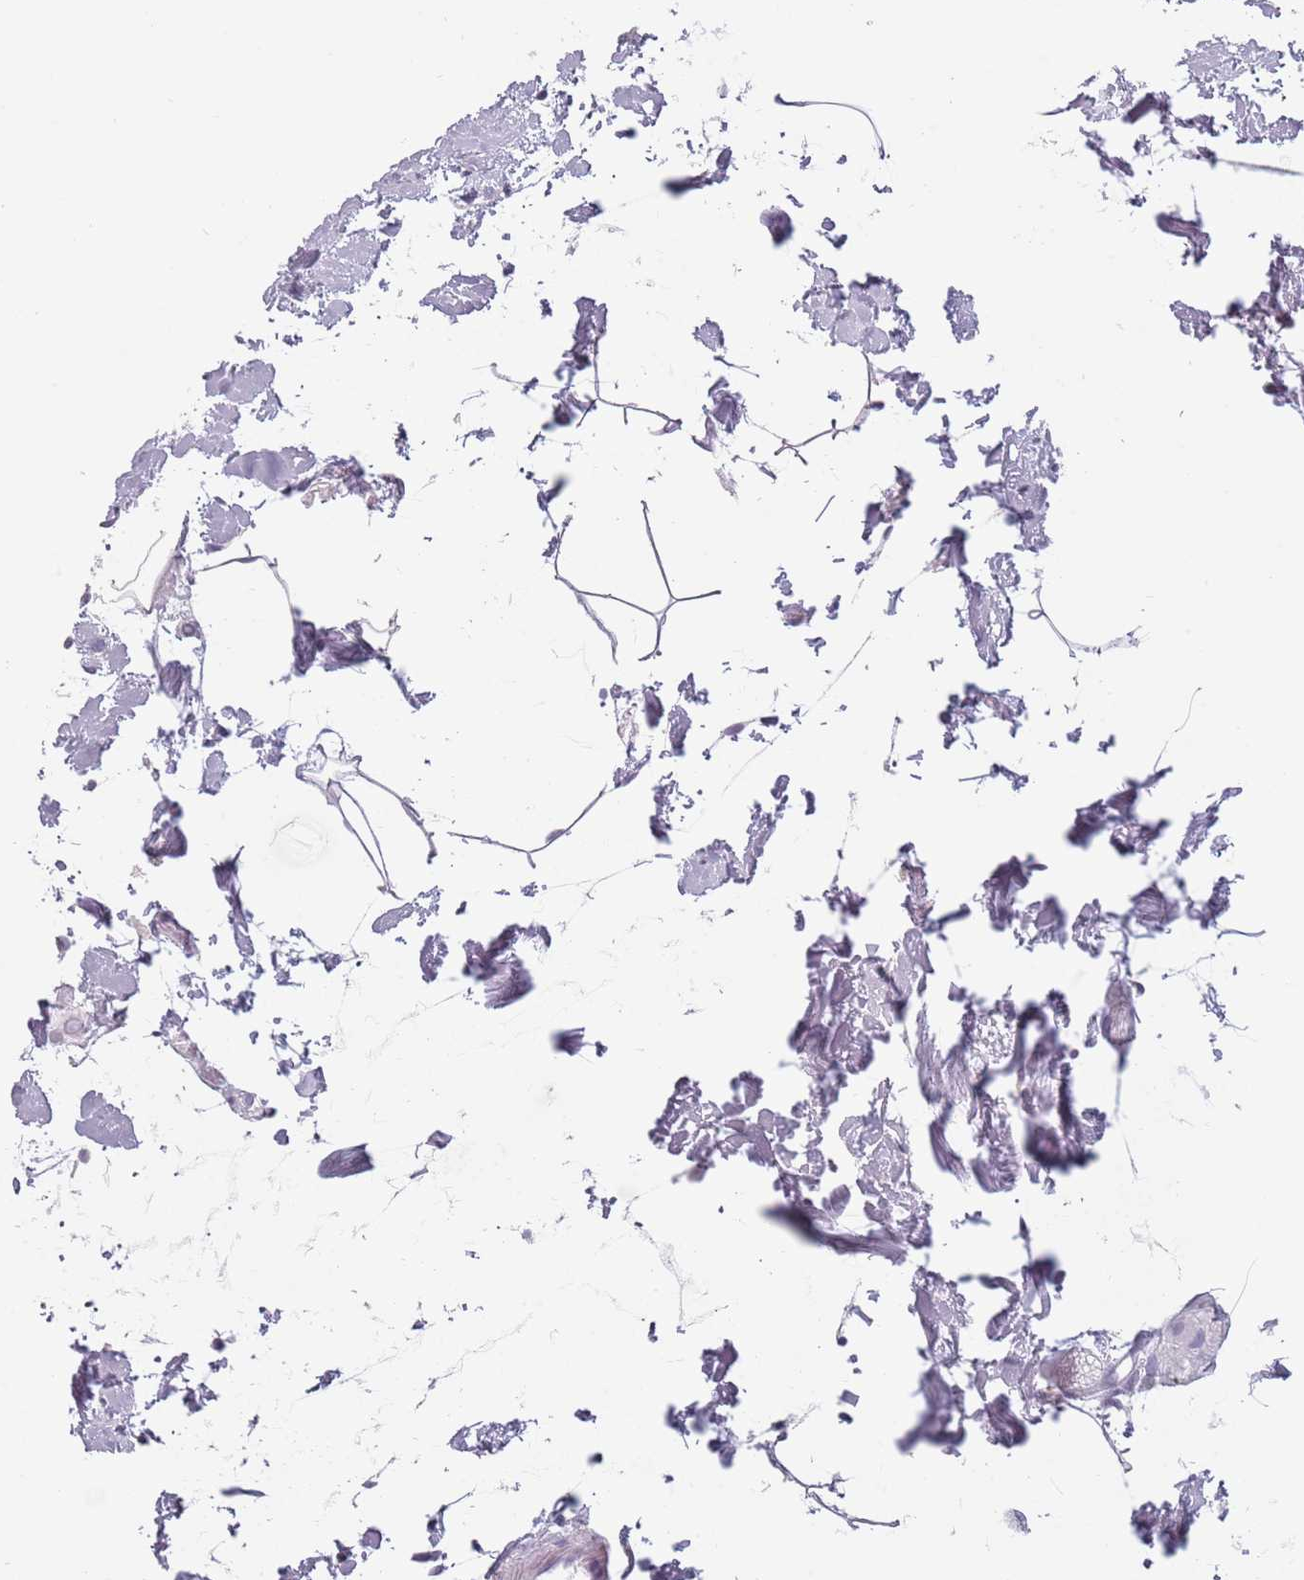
{"staining": {"intensity": "negative", "quantity": "none", "location": "none"}, "tissue": "colon", "cell_type": "Endothelial cells", "image_type": "normal", "snomed": [{"axis": "morphology", "description": "Normal tissue, NOS"}, {"axis": "topography", "description": "Colon"}], "caption": "An IHC image of normal colon is shown. There is no staining in endothelial cells of colon. Brightfield microscopy of immunohistochemistry stained with DAB (3,3'-diaminobenzidine) (brown) and hematoxylin (blue), captured at high magnification.", "gene": "PIEZO1", "patient": {"sex": "female", "age": 84}}